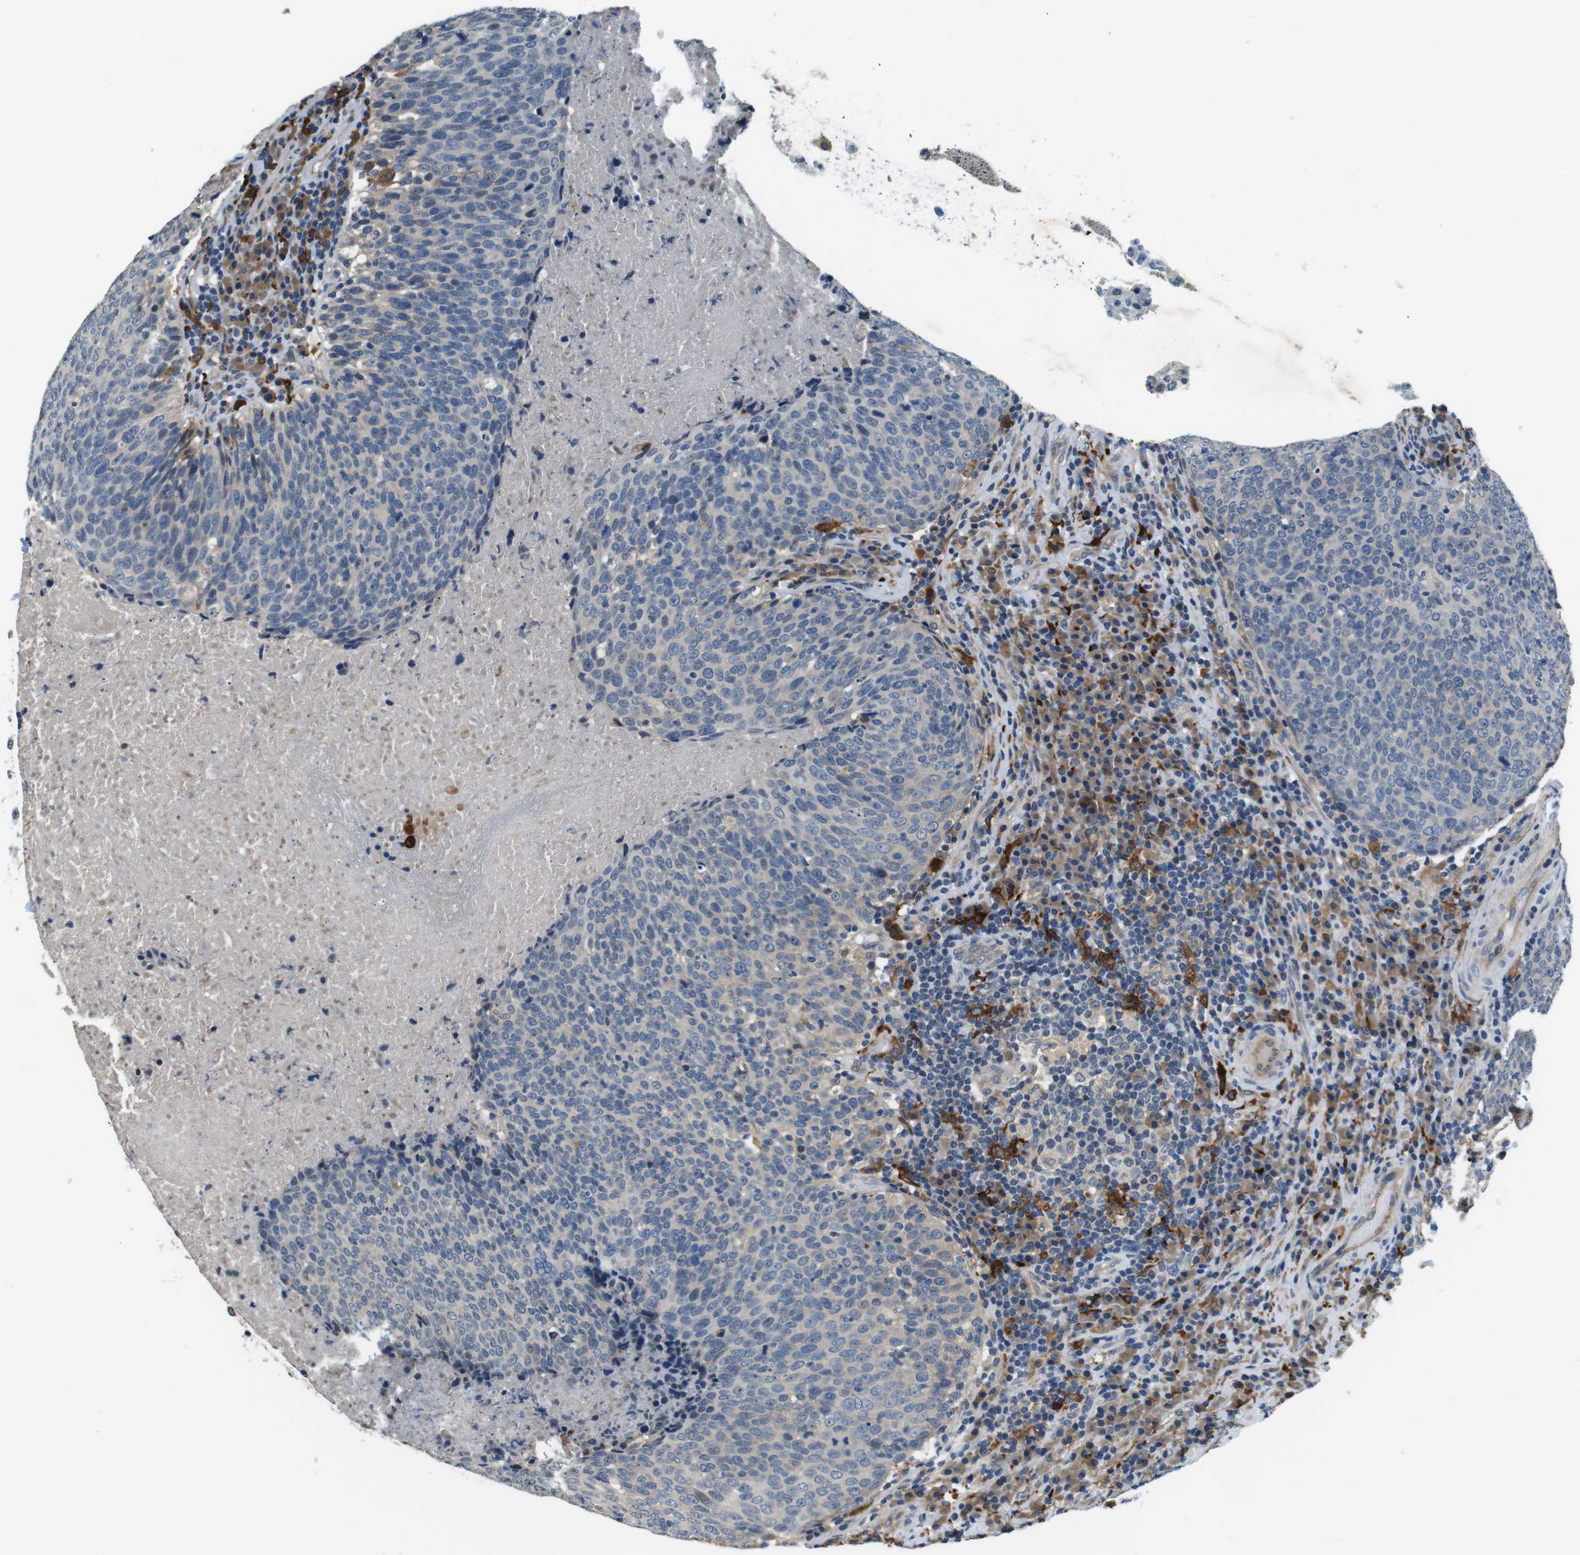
{"staining": {"intensity": "negative", "quantity": "none", "location": "none"}, "tissue": "head and neck cancer", "cell_type": "Tumor cells", "image_type": "cancer", "snomed": [{"axis": "morphology", "description": "Squamous cell carcinoma, NOS"}, {"axis": "morphology", "description": "Squamous cell carcinoma, metastatic, NOS"}, {"axis": "topography", "description": "Lymph node"}, {"axis": "topography", "description": "Head-Neck"}], "caption": "This is an immunohistochemistry image of human head and neck cancer. There is no expression in tumor cells.", "gene": "CD163L1", "patient": {"sex": "male", "age": 62}}